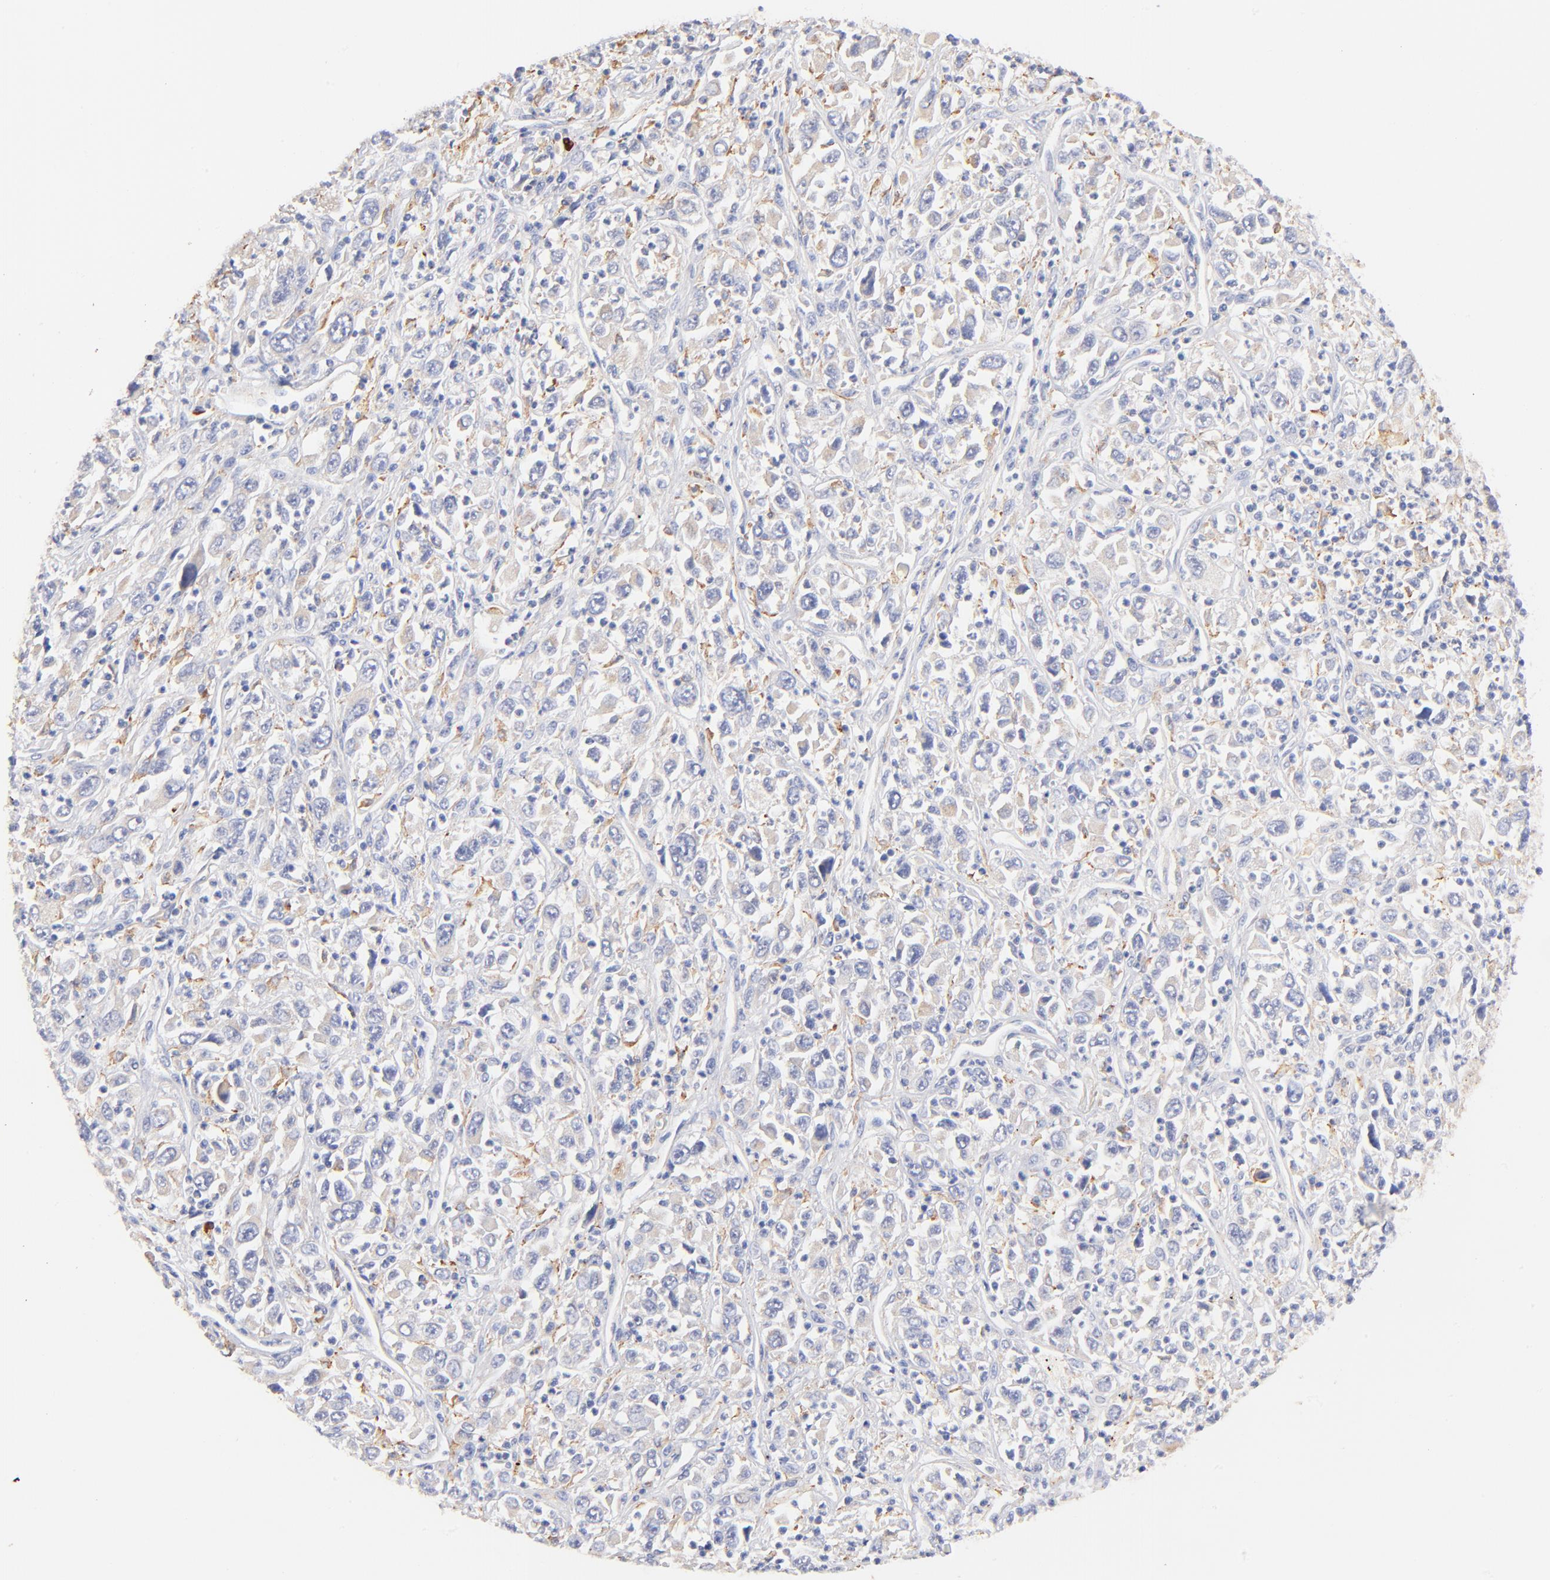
{"staining": {"intensity": "weak", "quantity": ">75%", "location": "cytoplasmic/membranous"}, "tissue": "melanoma", "cell_type": "Tumor cells", "image_type": "cancer", "snomed": [{"axis": "morphology", "description": "Malignant melanoma, Metastatic site"}, {"axis": "topography", "description": "Skin"}], "caption": "A brown stain labels weak cytoplasmic/membranous staining of a protein in malignant melanoma (metastatic site) tumor cells. Nuclei are stained in blue.", "gene": "IGLV7-43", "patient": {"sex": "female", "age": 56}}